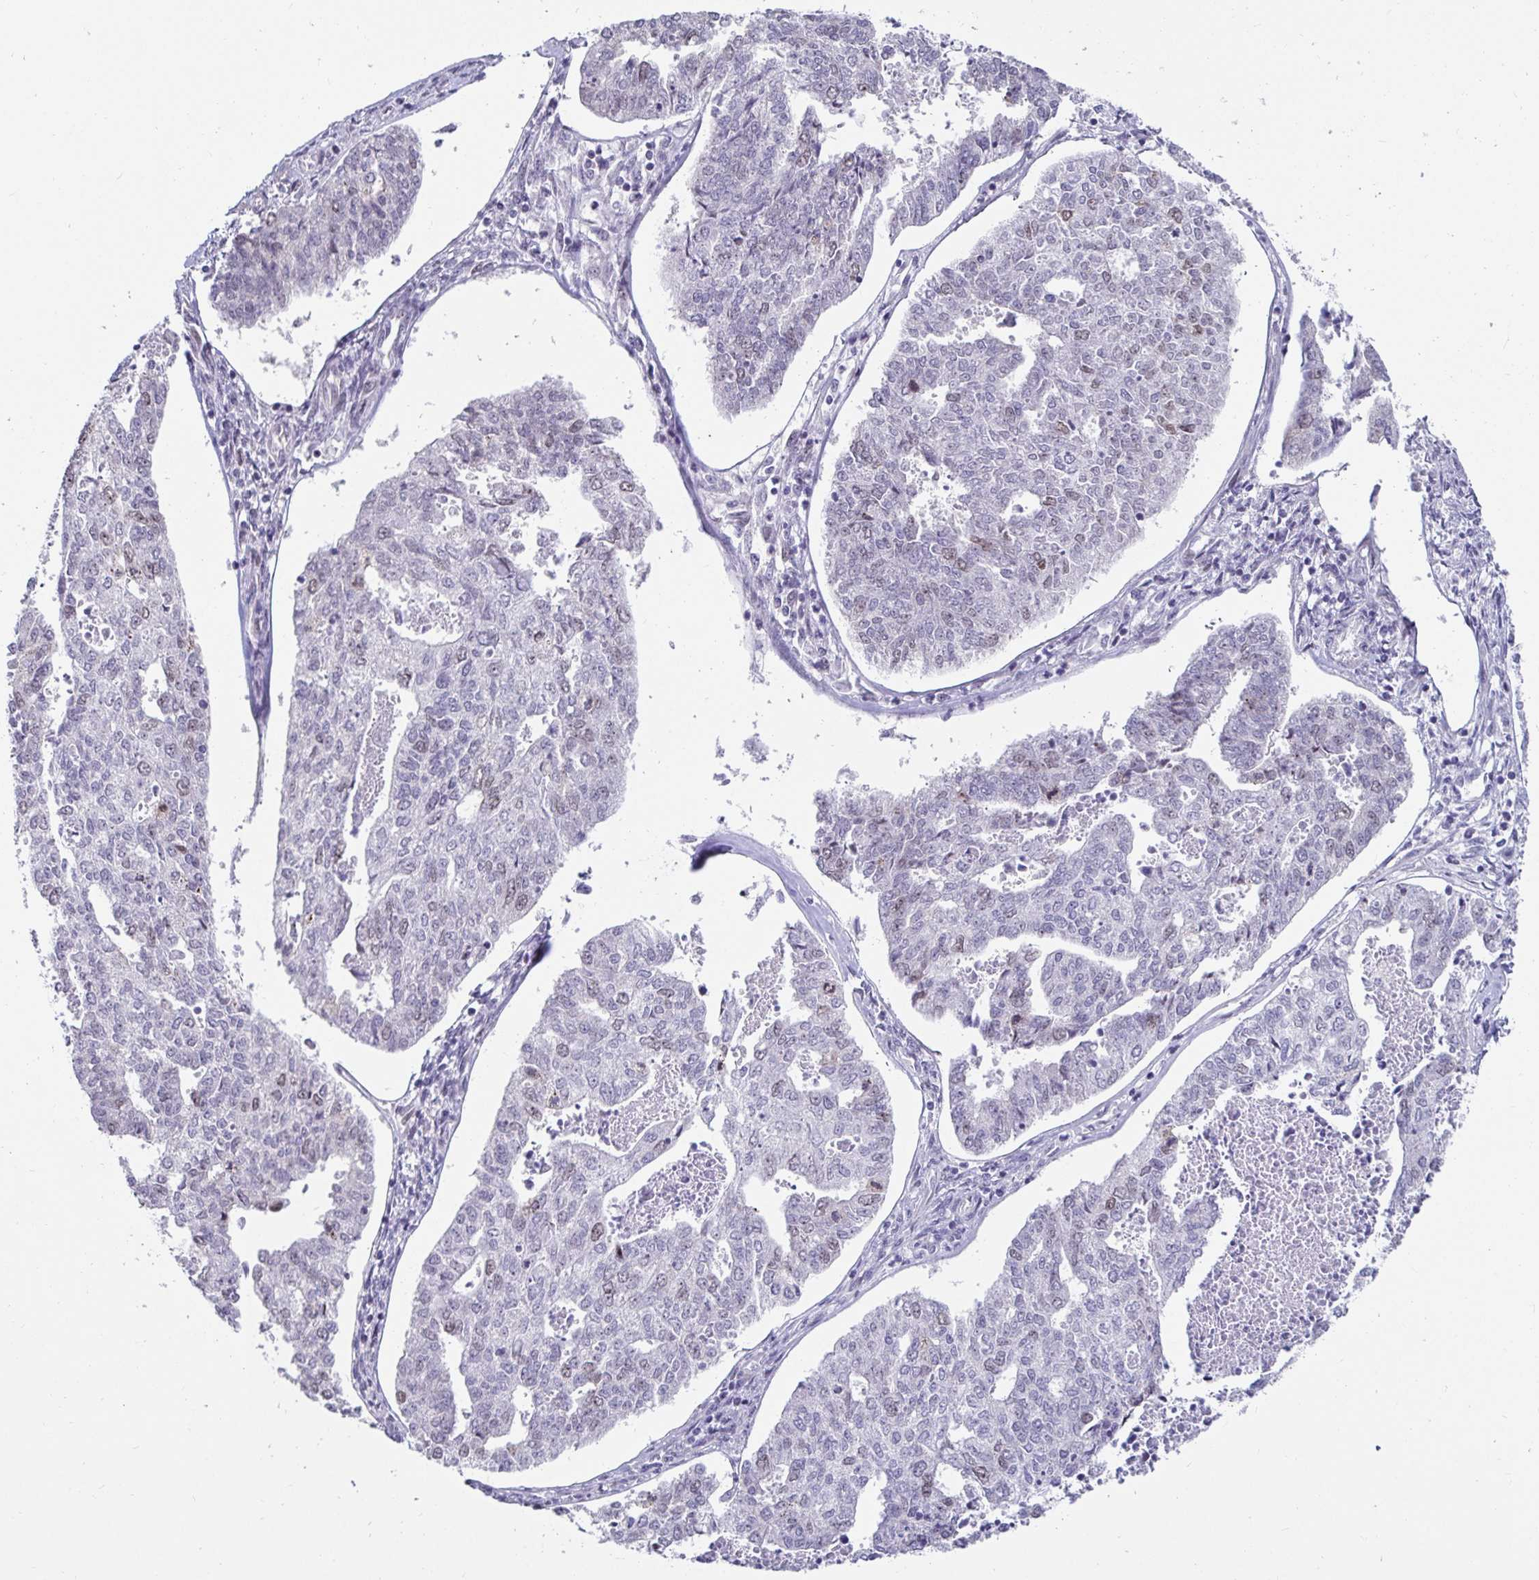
{"staining": {"intensity": "negative", "quantity": "none", "location": "none"}, "tissue": "endometrial cancer", "cell_type": "Tumor cells", "image_type": "cancer", "snomed": [{"axis": "morphology", "description": "Adenocarcinoma, NOS"}, {"axis": "topography", "description": "Endometrium"}], "caption": "Histopathology image shows no significant protein expression in tumor cells of endometrial cancer. (DAB IHC visualized using brightfield microscopy, high magnification).", "gene": "ANLN", "patient": {"sex": "female", "age": 73}}